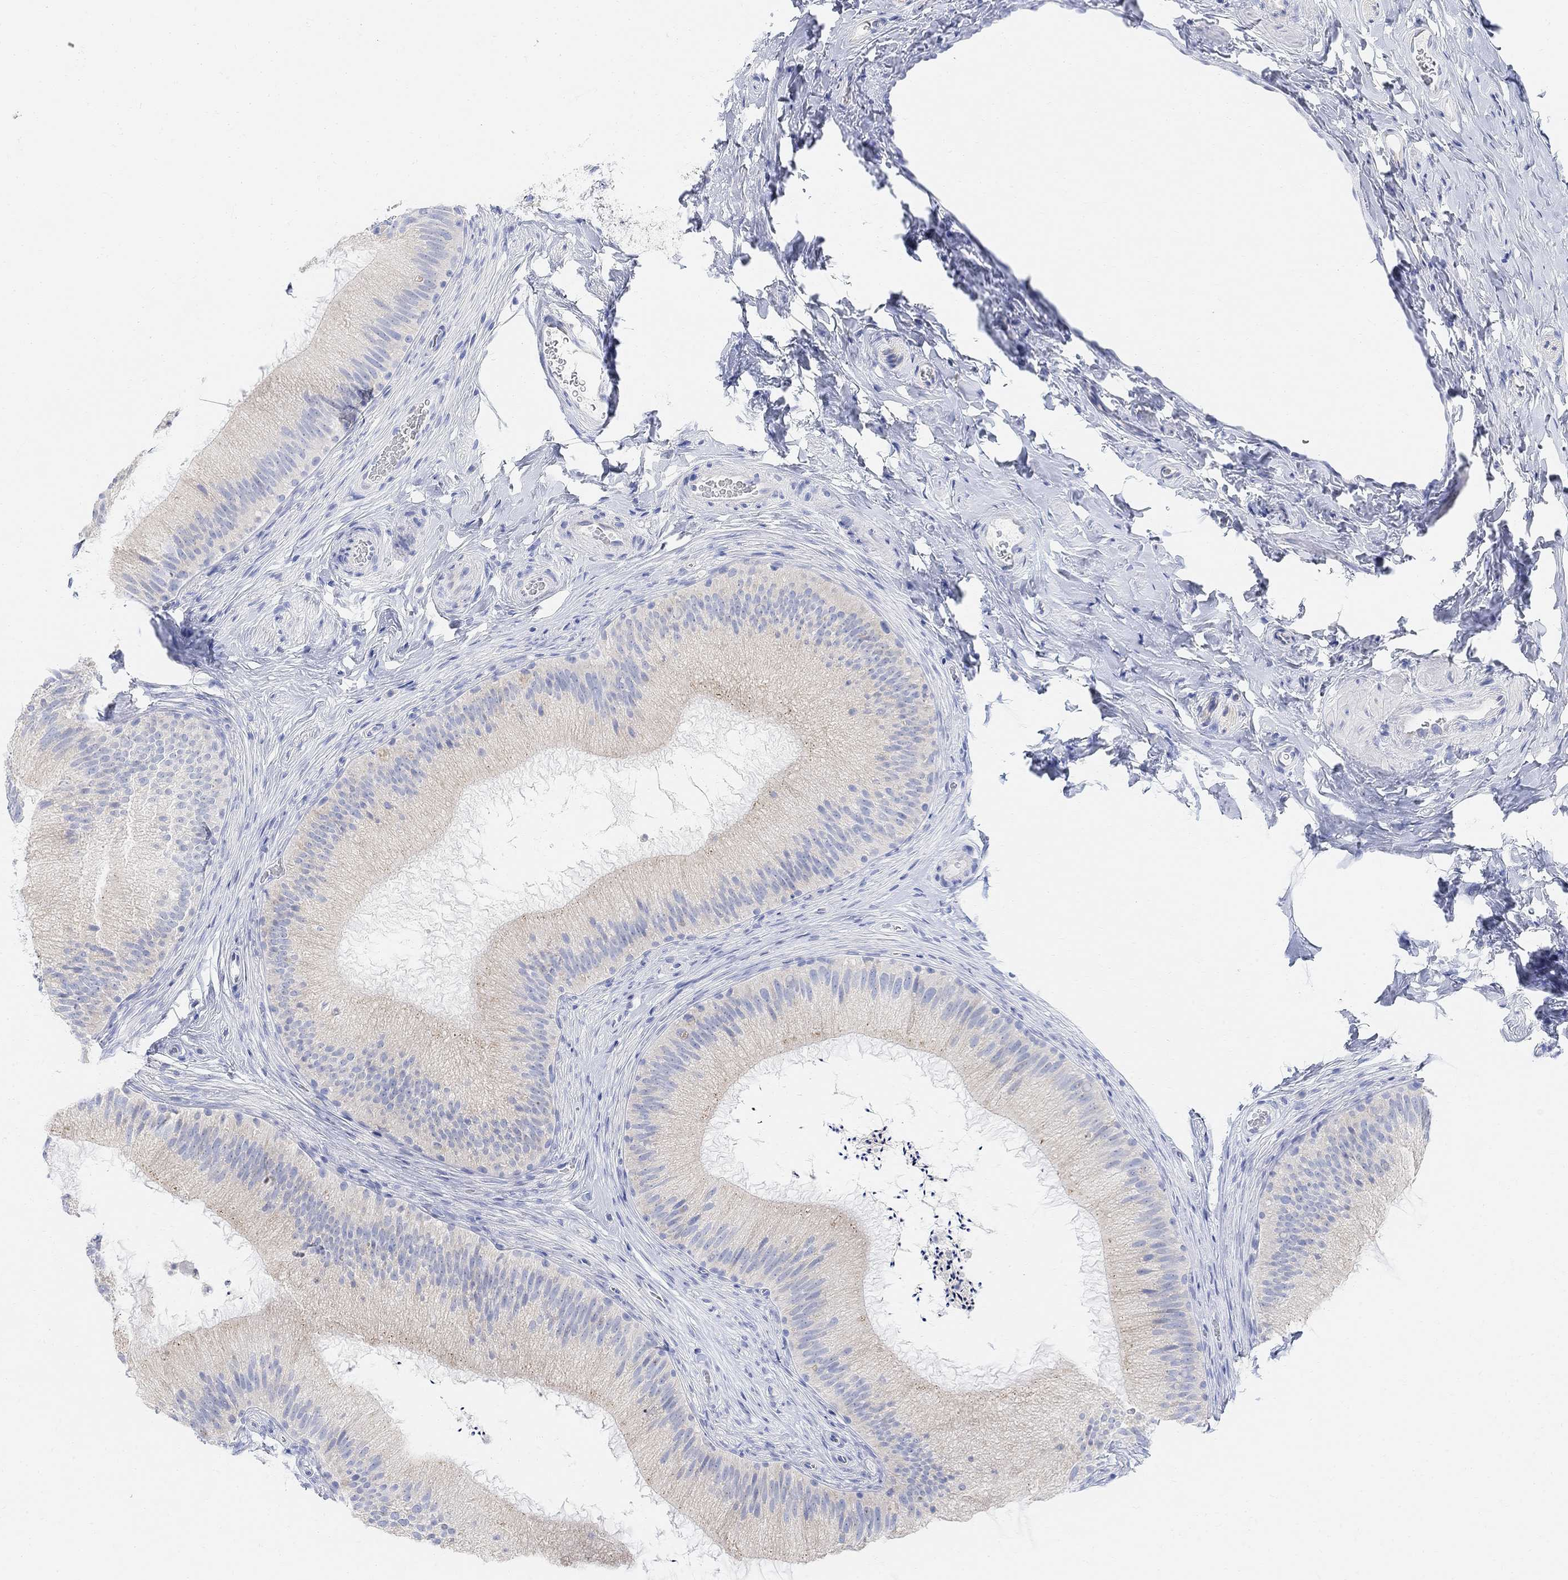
{"staining": {"intensity": "weak", "quantity": "<25%", "location": "cytoplasmic/membranous"}, "tissue": "epididymis", "cell_type": "Glandular cells", "image_type": "normal", "snomed": [{"axis": "morphology", "description": "Normal tissue, NOS"}, {"axis": "topography", "description": "Epididymis"}], "caption": "DAB (3,3'-diaminobenzidine) immunohistochemical staining of benign human epididymis demonstrates no significant staining in glandular cells.", "gene": "RETNLB", "patient": {"sex": "male", "age": 32}}